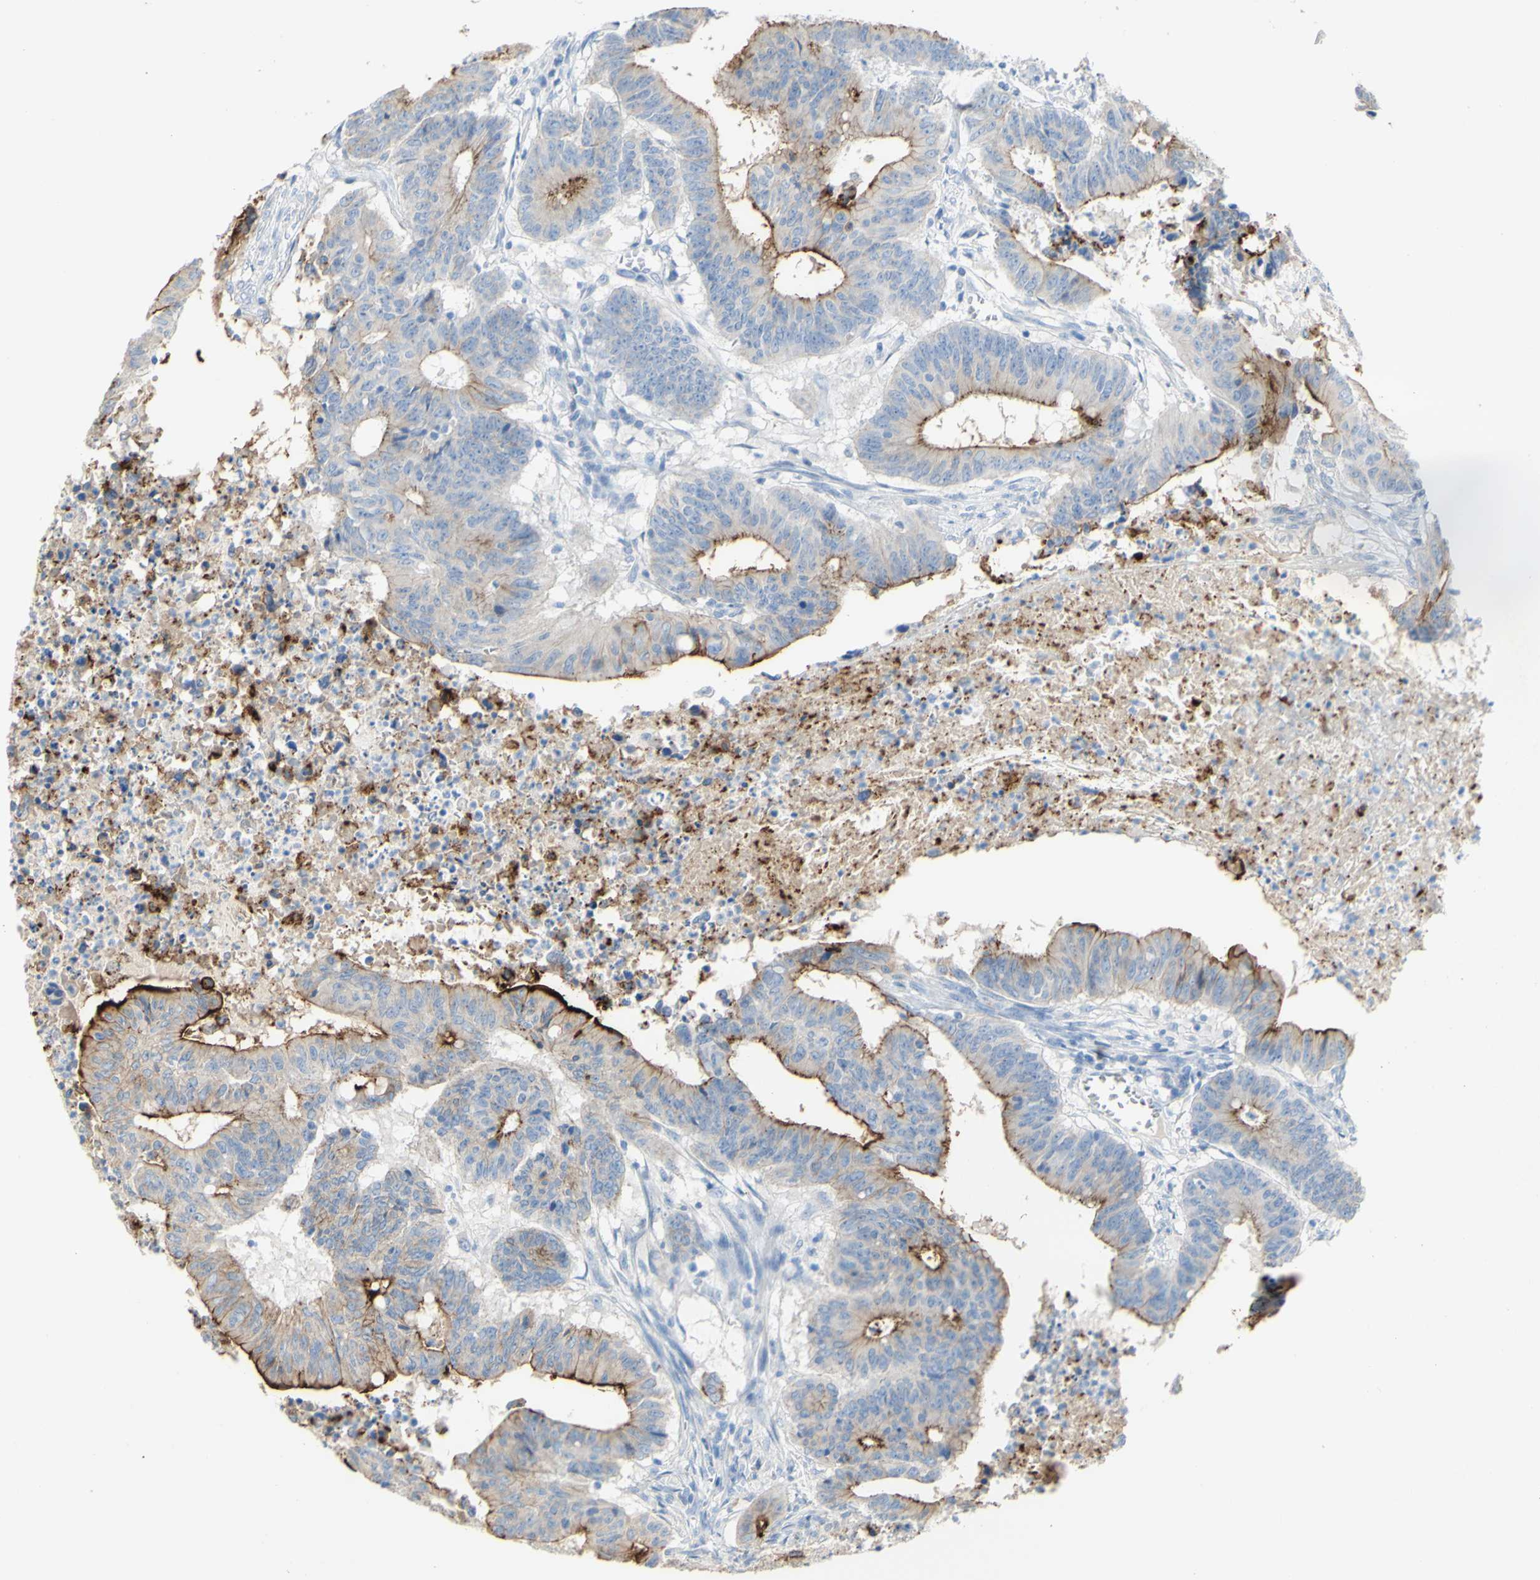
{"staining": {"intensity": "moderate", "quantity": "25%-75%", "location": "cytoplasmic/membranous"}, "tissue": "colorectal cancer", "cell_type": "Tumor cells", "image_type": "cancer", "snomed": [{"axis": "morphology", "description": "Adenocarcinoma, NOS"}, {"axis": "topography", "description": "Colon"}], "caption": "IHC image of neoplastic tissue: human colorectal cancer stained using immunohistochemistry (IHC) demonstrates medium levels of moderate protein expression localized specifically in the cytoplasmic/membranous of tumor cells, appearing as a cytoplasmic/membranous brown color.", "gene": "DSC2", "patient": {"sex": "male", "age": 45}}